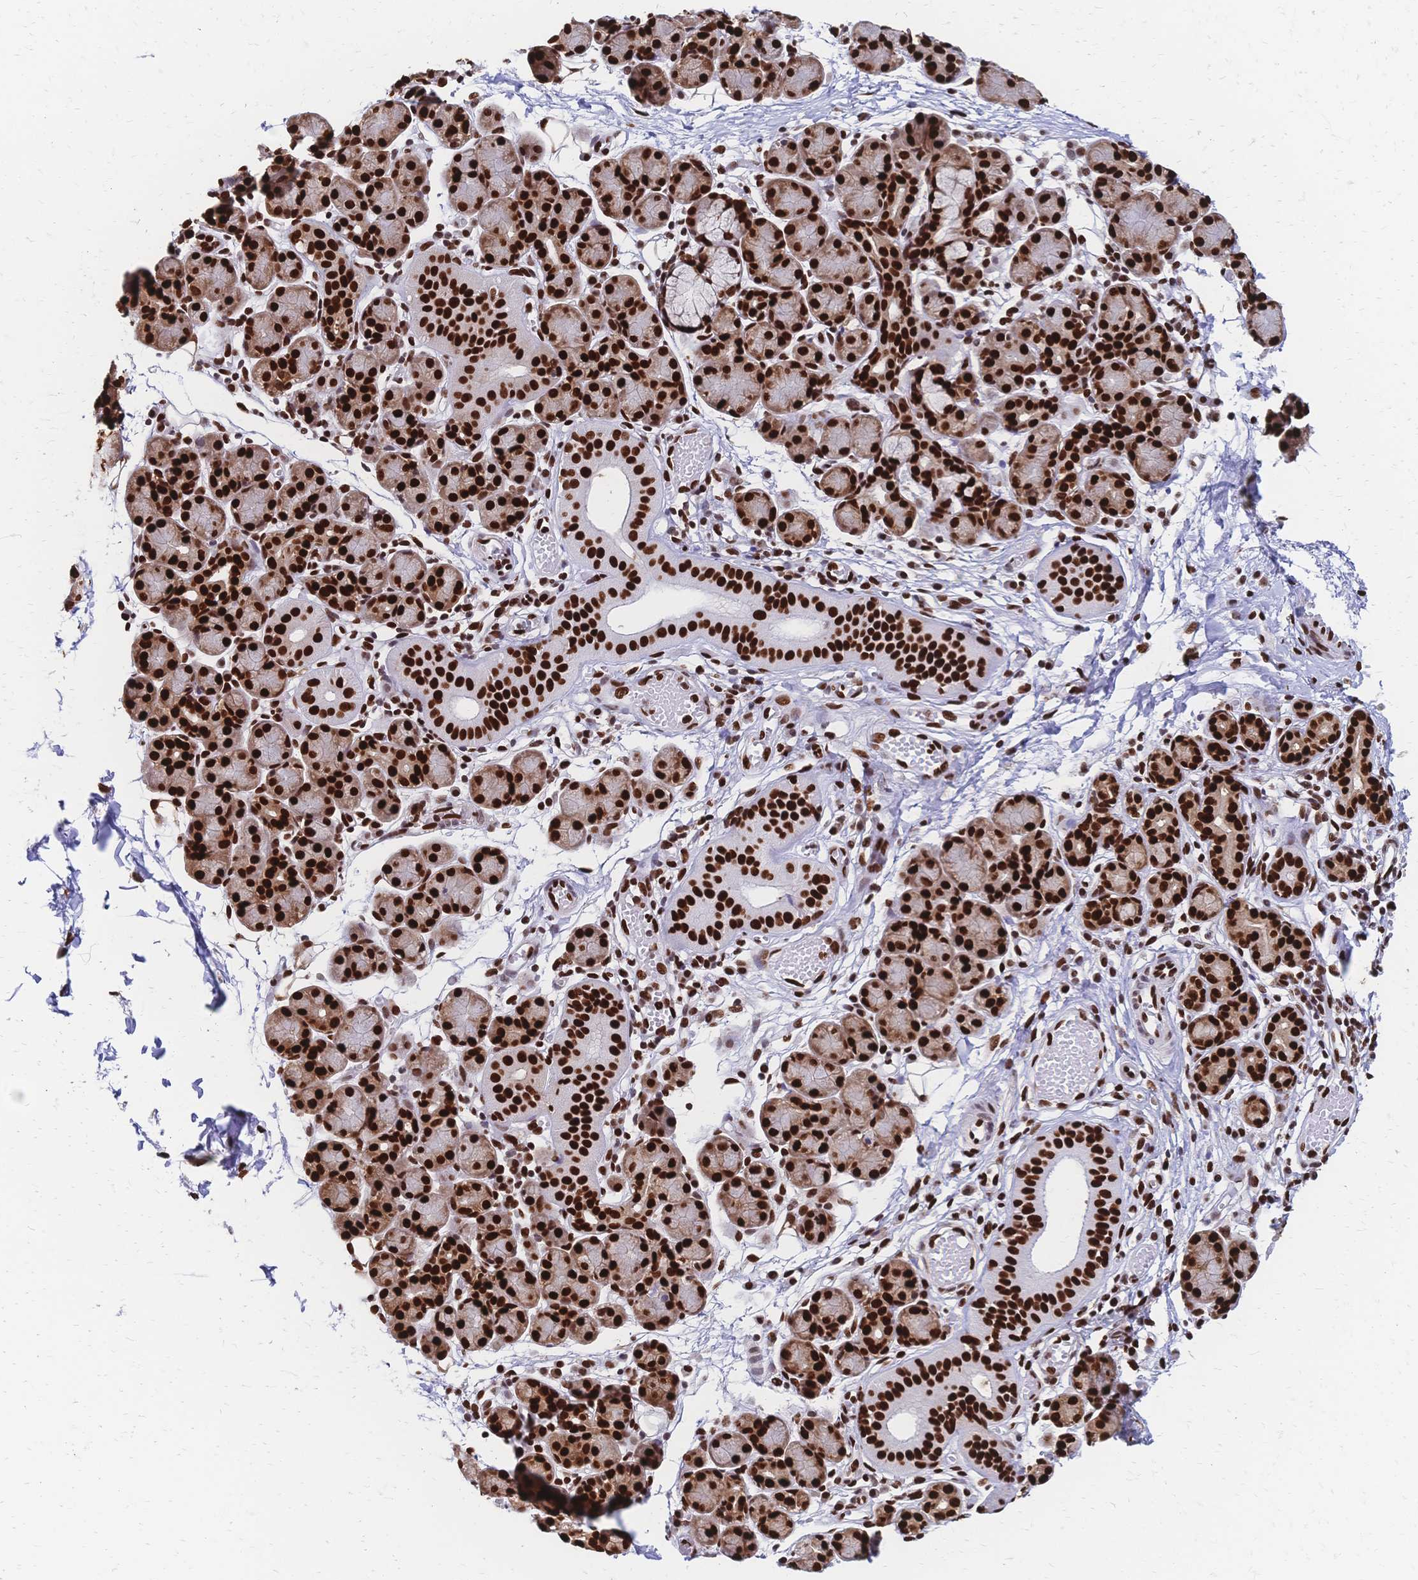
{"staining": {"intensity": "strong", "quantity": ">75%", "location": "nuclear"}, "tissue": "salivary gland", "cell_type": "Glandular cells", "image_type": "normal", "snomed": [{"axis": "morphology", "description": "Normal tissue, NOS"}, {"axis": "morphology", "description": "Inflammation, NOS"}, {"axis": "topography", "description": "Lymph node"}, {"axis": "topography", "description": "Salivary gland"}], "caption": "Brown immunohistochemical staining in normal human salivary gland shows strong nuclear expression in approximately >75% of glandular cells. The protein of interest is stained brown, and the nuclei are stained in blue (DAB IHC with brightfield microscopy, high magnification).", "gene": "HDGF", "patient": {"sex": "male", "age": 3}}